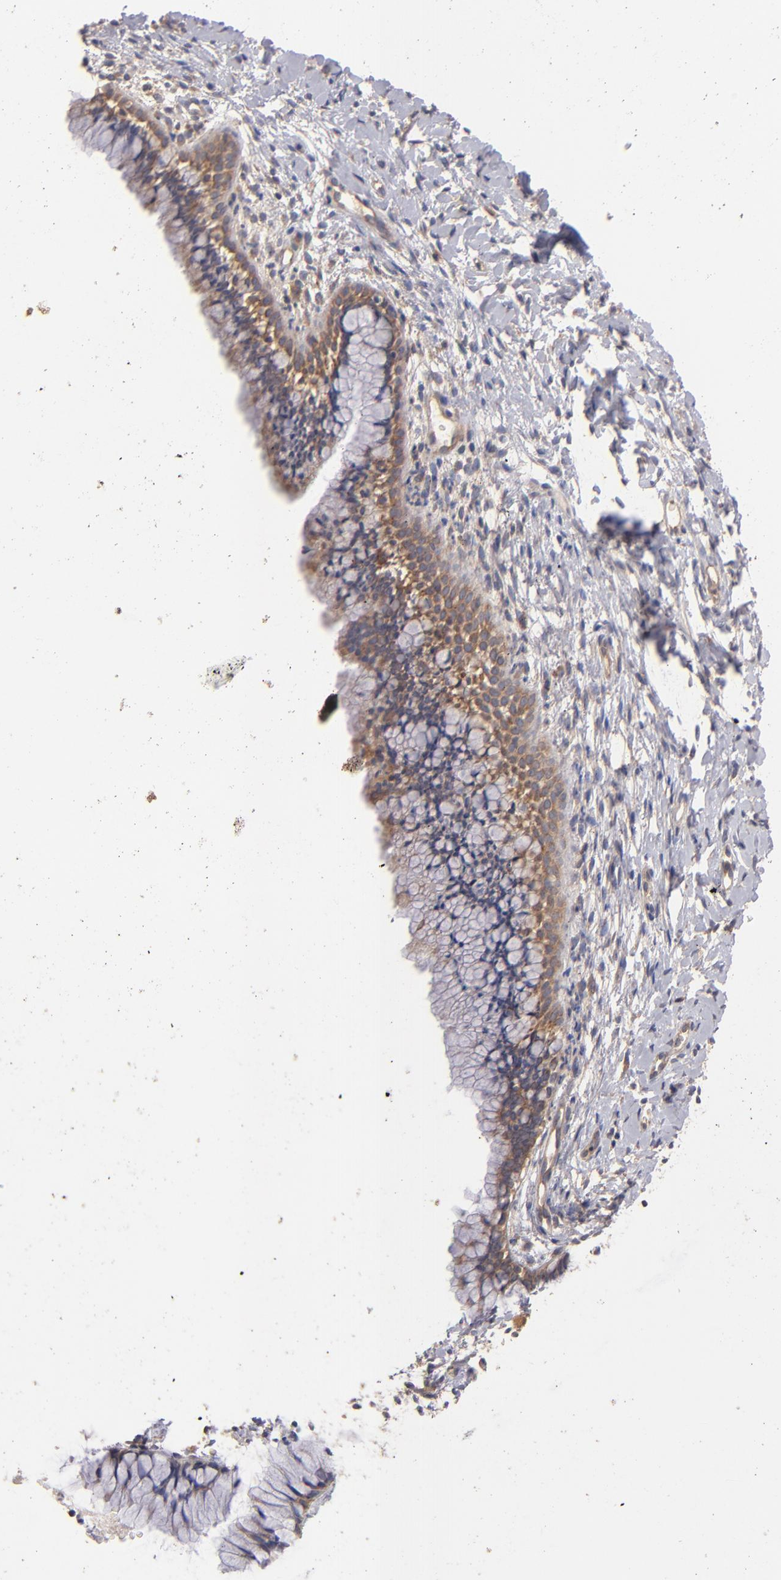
{"staining": {"intensity": "moderate", "quantity": ">75%", "location": "cytoplasmic/membranous"}, "tissue": "cervix", "cell_type": "Glandular cells", "image_type": "normal", "snomed": [{"axis": "morphology", "description": "Normal tissue, NOS"}, {"axis": "topography", "description": "Cervix"}], "caption": "Protein staining of unremarkable cervix demonstrates moderate cytoplasmic/membranous staining in approximately >75% of glandular cells. Using DAB (3,3'-diaminobenzidine) (brown) and hematoxylin (blue) stains, captured at high magnification using brightfield microscopy.", "gene": "UPF3B", "patient": {"sex": "female", "age": 46}}